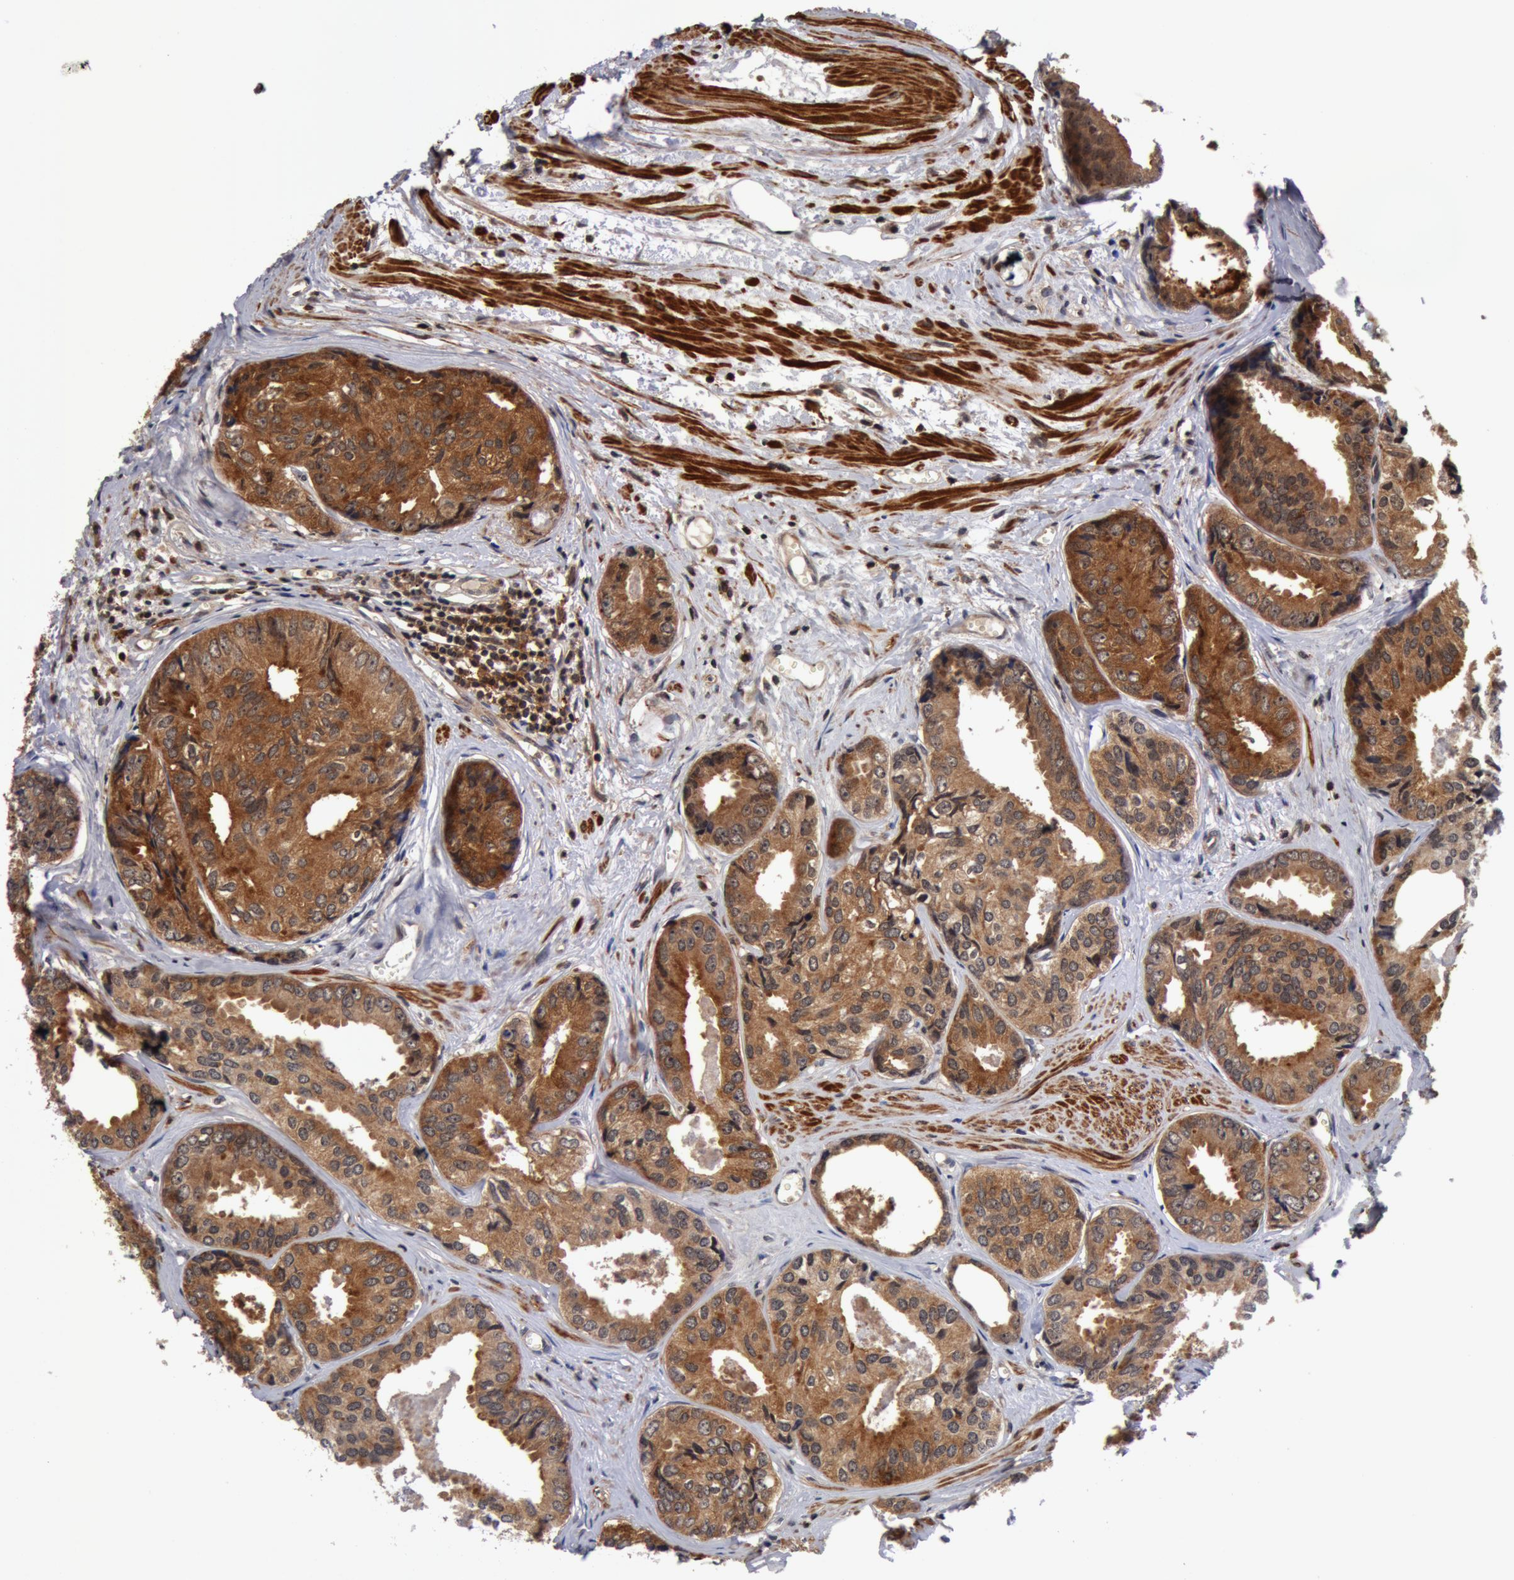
{"staining": {"intensity": "moderate", "quantity": ">75%", "location": "cytoplasmic/membranous,nuclear"}, "tissue": "prostate cancer", "cell_type": "Tumor cells", "image_type": "cancer", "snomed": [{"axis": "morphology", "description": "Adenocarcinoma, High grade"}, {"axis": "topography", "description": "Prostate"}], "caption": "Tumor cells display medium levels of moderate cytoplasmic/membranous and nuclear positivity in approximately >75% of cells in human prostate cancer (adenocarcinoma (high-grade)).", "gene": "ZNF350", "patient": {"sex": "male", "age": 56}}